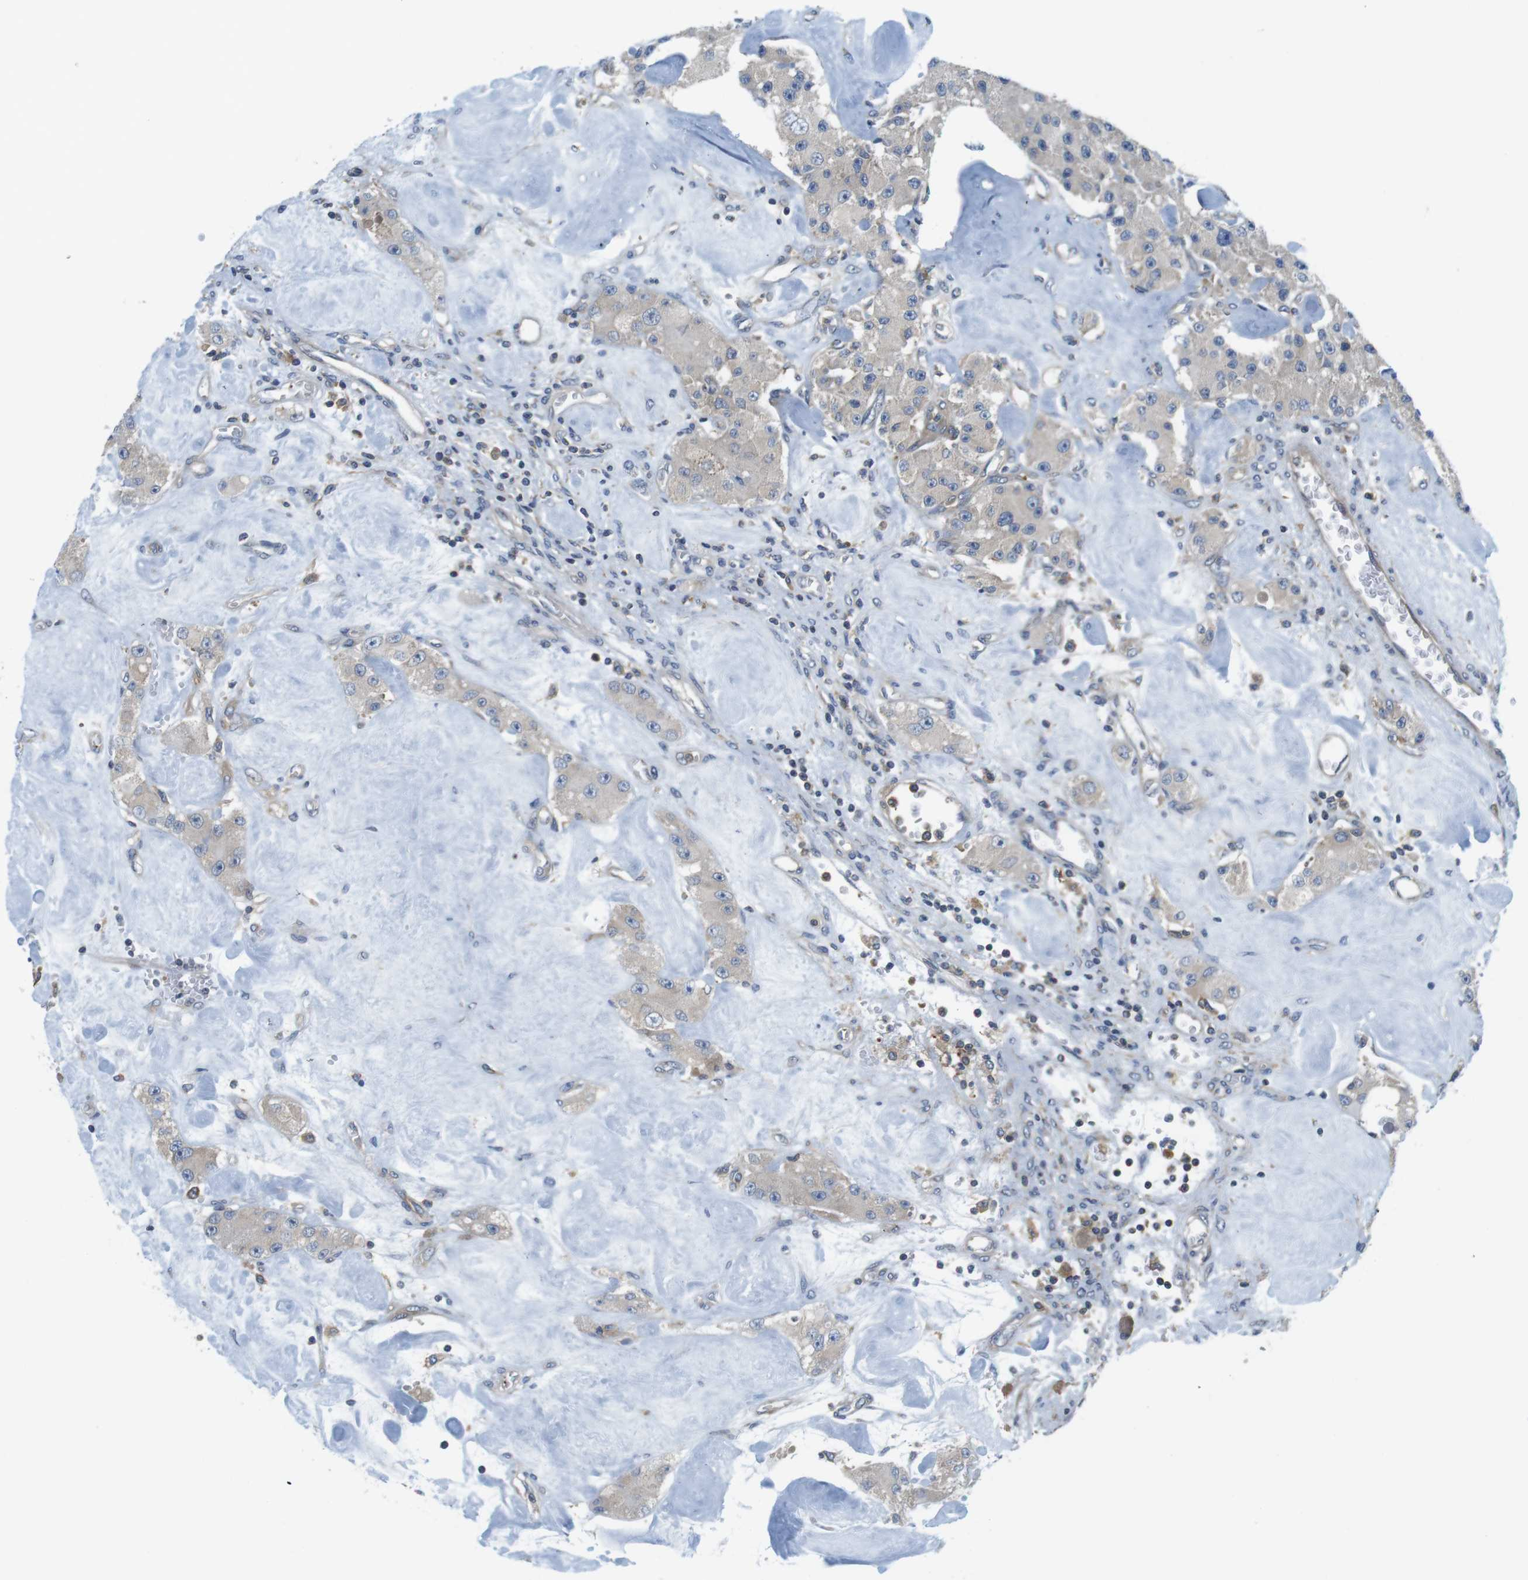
{"staining": {"intensity": "weak", "quantity": "<25%", "location": "cytoplasmic/membranous"}, "tissue": "carcinoid", "cell_type": "Tumor cells", "image_type": "cancer", "snomed": [{"axis": "morphology", "description": "Carcinoid, malignant, NOS"}, {"axis": "topography", "description": "Pancreas"}], "caption": "DAB (3,3'-diaminobenzidine) immunohistochemical staining of carcinoid (malignant) exhibits no significant staining in tumor cells. Nuclei are stained in blue.", "gene": "HERPUD2", "patient": {"sex": "male", "age": 41}}